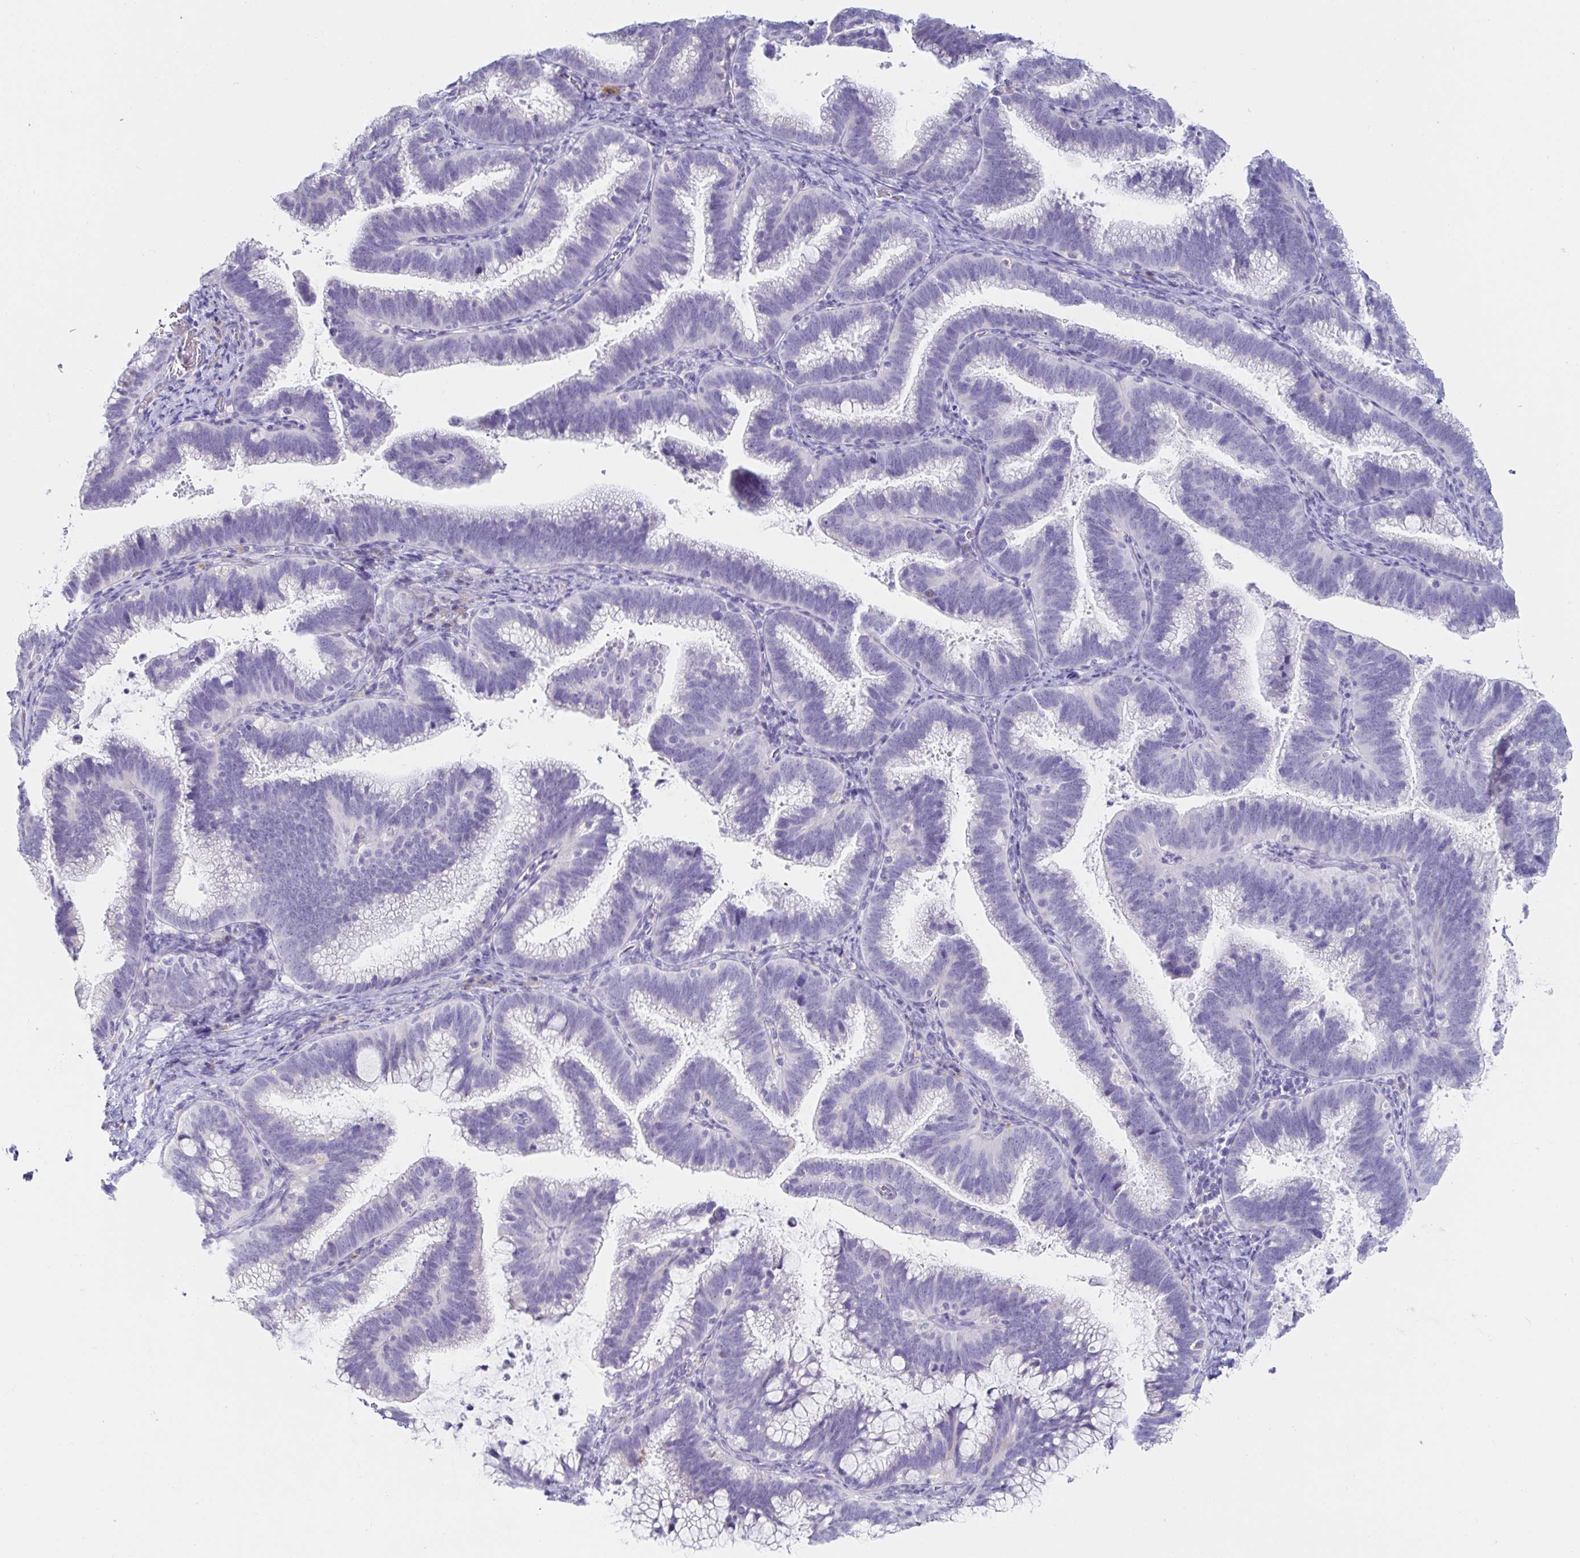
{"staining": {"intensity": "negative", "quantity": "none", "location": "none"}, "tissue": "cervical cancer", "cell_type": "Tumor cells", "image_type": "cancer", "snomed": [{"axis": "morphology", "description": "Adenocarcinoma, NOS"}, {"axis": "topography", "description": "Cervix"}], "caption": "High power microscopy micrograph of an immunohistochemistry micrograph of cervical cancer, revealing no significant expression in tumor cells.", "gene": "C4orf17", "patient": {"sex": "female", "age": 61}}